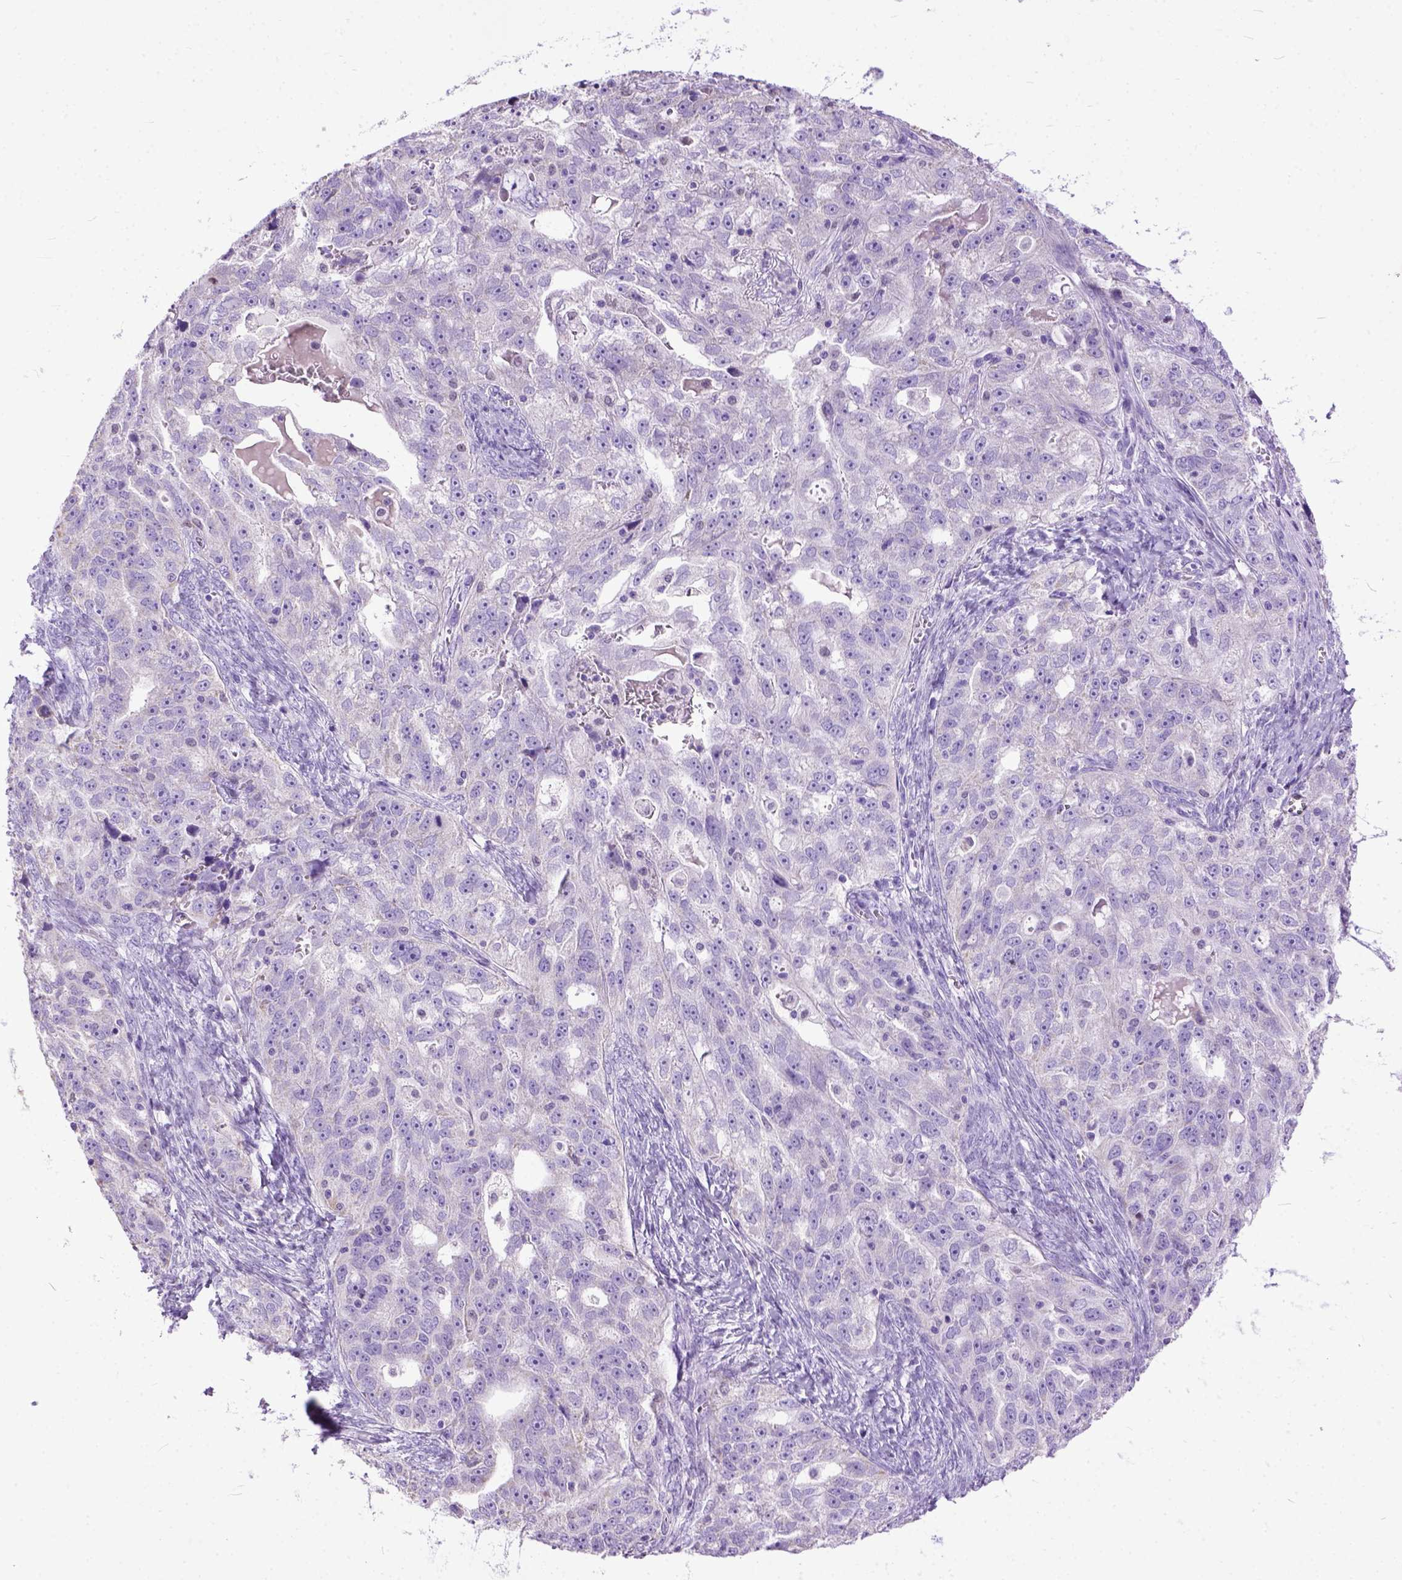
{"staining": {"intensity": "negative", "quantity": "none", "location": "none"}, "tissue": "ovarian cancer", "cell_type": "Tumor cells", "image_type": "cancer", "snomed": [{"axis": "morphology", "description": "Cystadenocarcinoma, serous, NOS"}, {"axis": "topography", "description": "Ovary"}], "caption": "Immunohistochemistry (IHC) micrograph of human serous cystadenocarcinoma (ovarian) stained for a protein (brown), which exhibits no staining in tumor cells. The staining was performed using DAB (3,3'-diaminobenzidine) to visualize the protein expression in brown, while the nuclei were stained in blue with hematoxylin (Magnification: 20x).", "gene": "CRB1", "patient": {"sex": "female", "age": 51}}